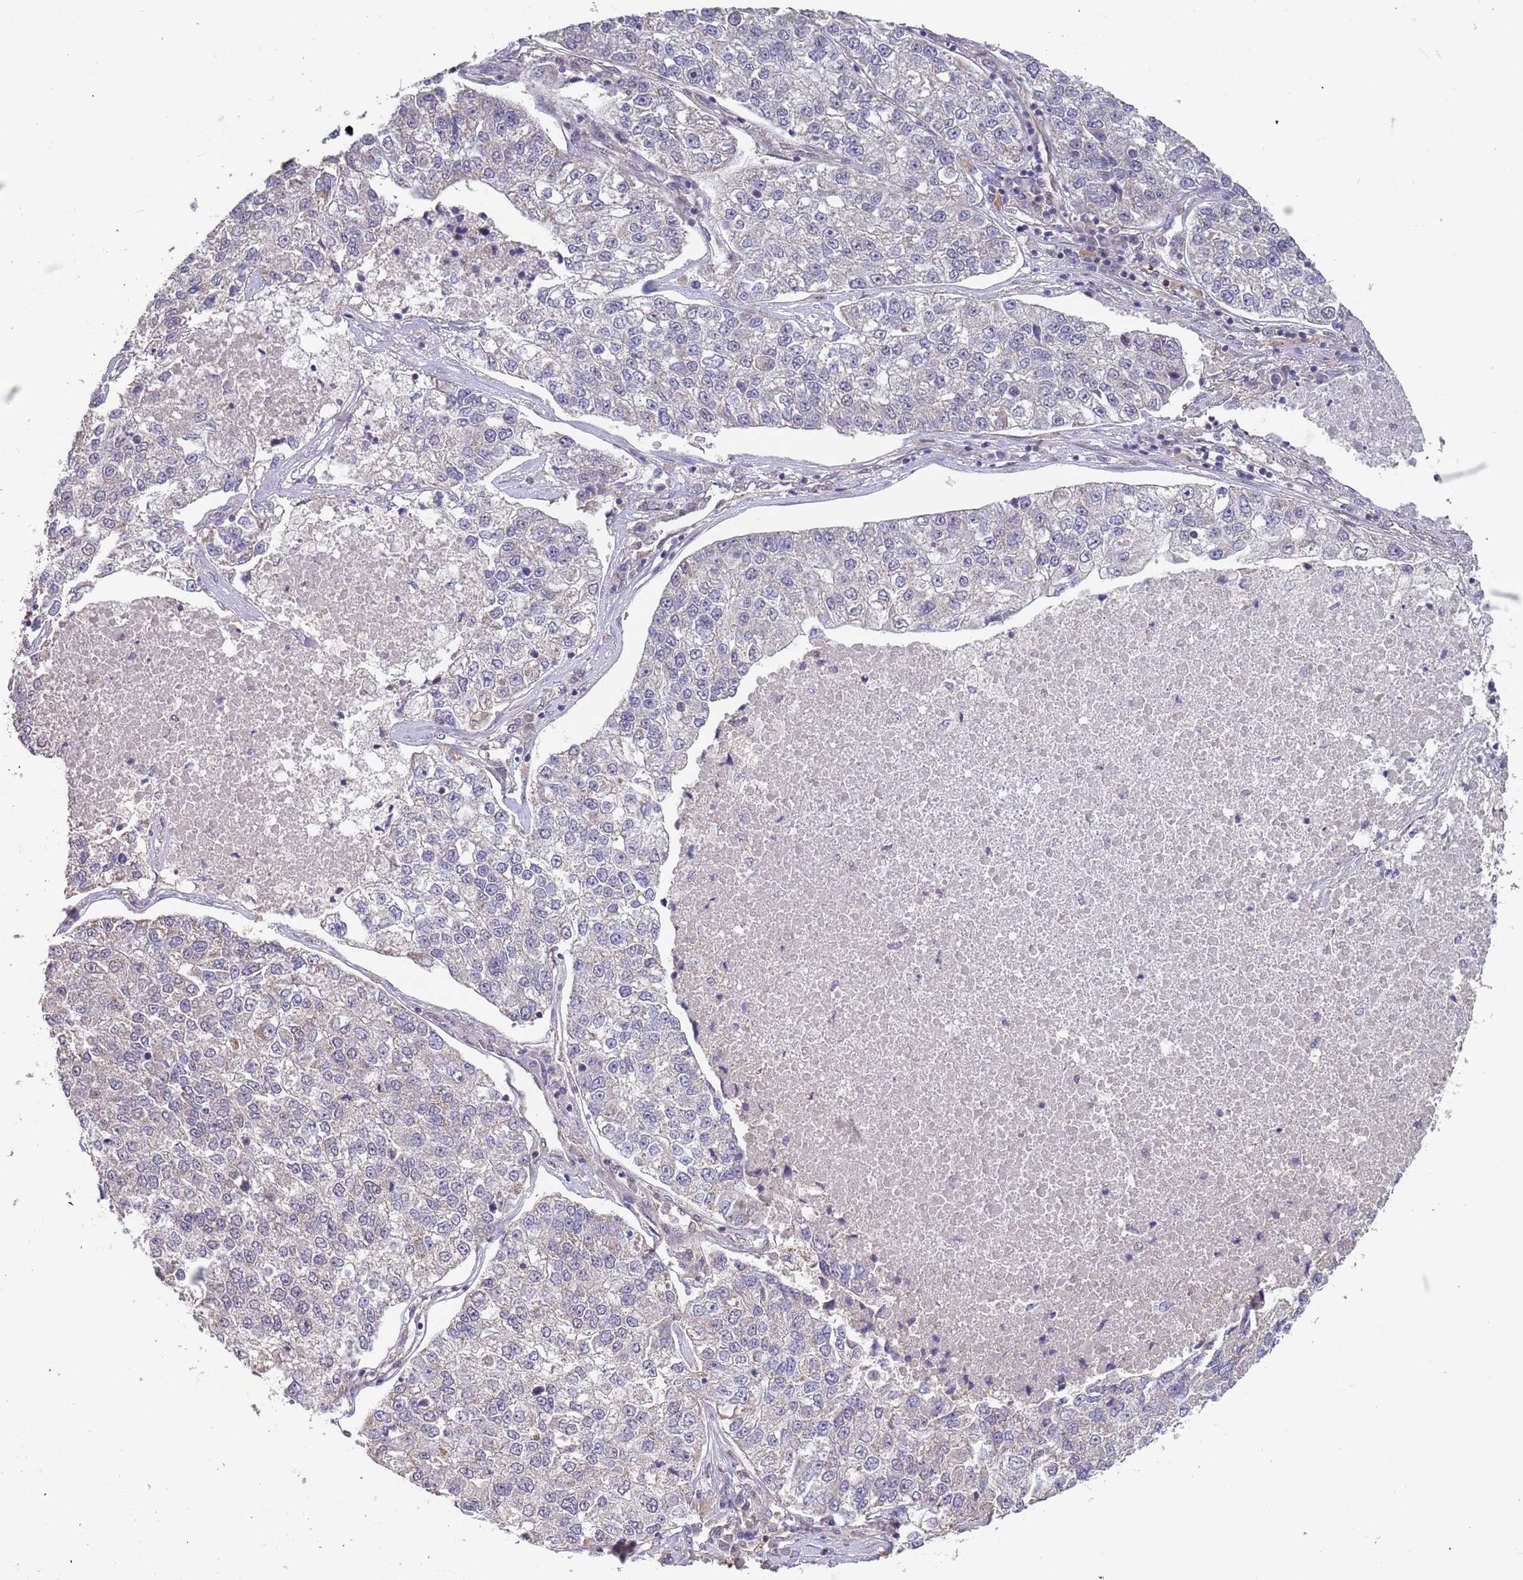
{"staining": {"intensity": "negative", "quantity": "none", "location": "none"}, "tissue": "lung cancer", "cell_type": "Tumor cells", "image_type": "cancer", "snomed": [{"axis": "morphology", "description": "Adenocarcinoma, NOS"}, {"axis": "topography", "description": "Lung"}], "caption": "Immunohistochemical staining of lung adenocarcinoma reveals no significant expression in tumor cells.", "gene": "TMEM64", "patient": {"sex": "male", "age": 49}}